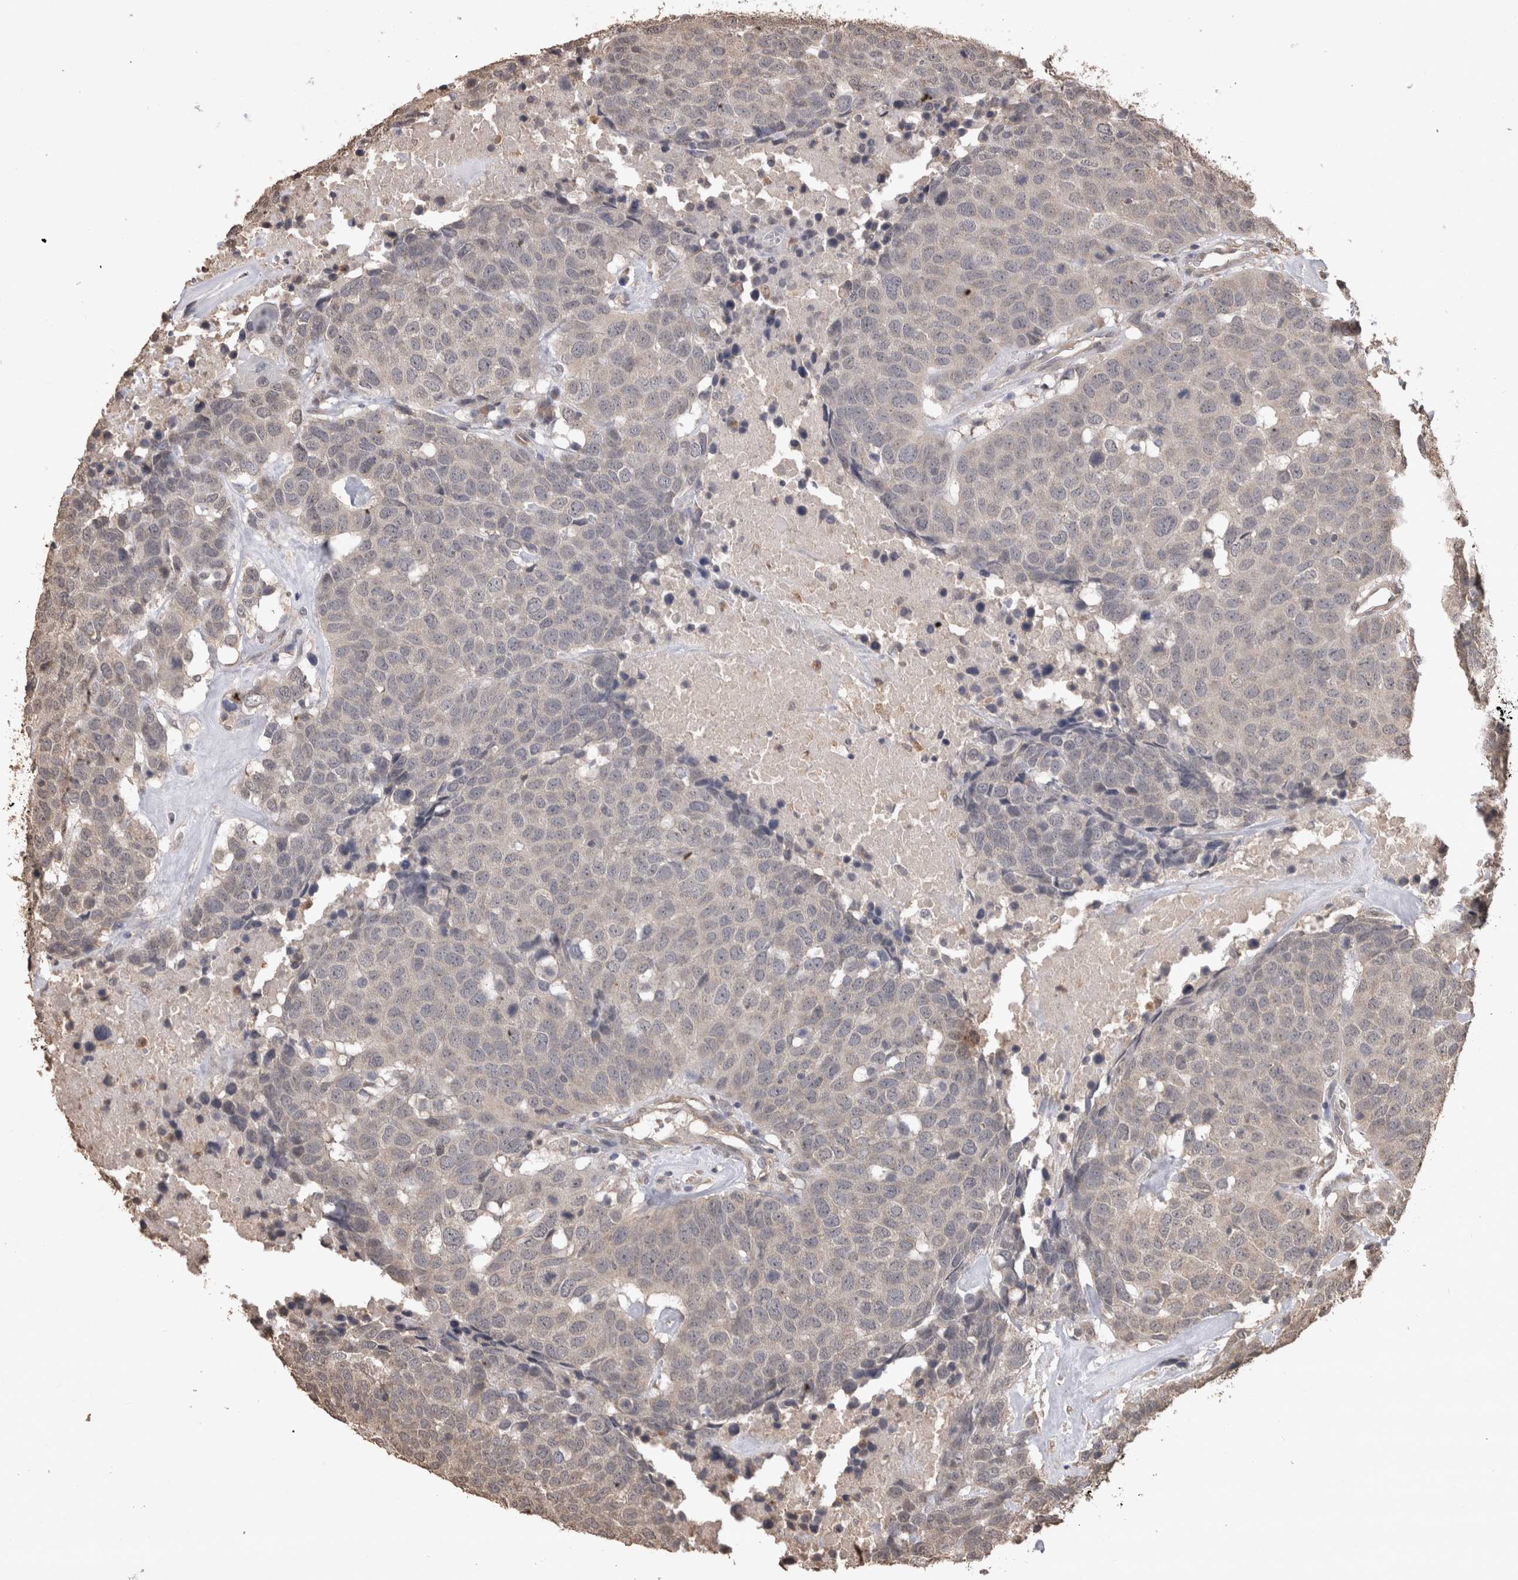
{"staining": {"intensity": "weak", "quantity": "<25%", "location": "cytoplasmic/membranous"}, "tissue": "head and neck cancer", "cell_type": "Tumor cells", "image_type": "cancer", "snomed": [{"axis": "morphology", "description": "Squamous cell carcinoma, NOS"}, {"axis": "topography", "description": "Head-Neck"}], "caption": "This is an immunohistochemistry image of head and neck cancer. There is no expression in tumor cells.", "gene": "SOCS5", "patient": {"sex": "male", "age": 66}}